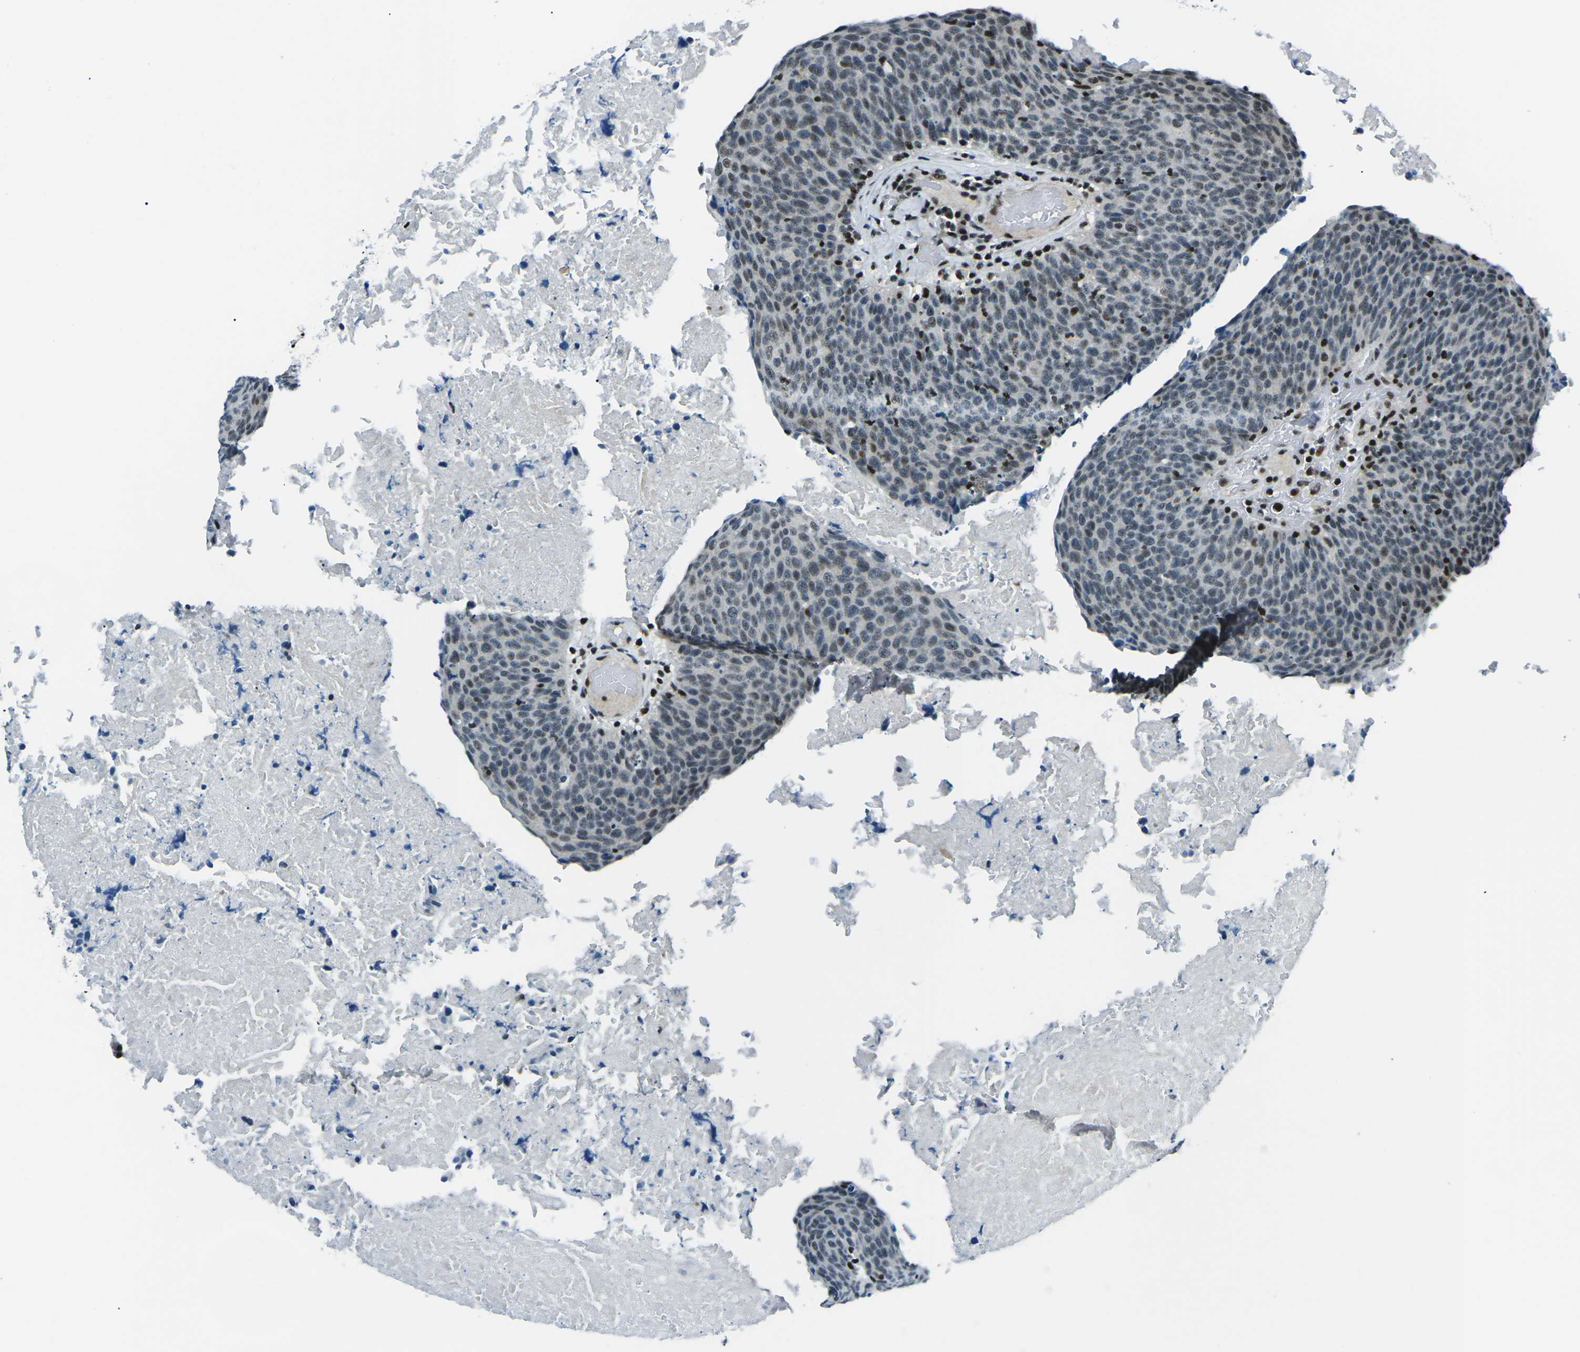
{"staining": {"intensity": "strong", "quantity": "25%-75%", "location": "nuclear"}, "tissue": "head and neck cancer", "cell_type": "Tumor cells", "image_type": "cancer", "snomed": [{"axis": "morphology", "description": "Squamous cell carcinoma, NOS"}, {"axis": "morphology", "description": "Squamous cell carcinoma, metastatic, NOS"}, {"axis": "topography", "description": "Lymph node"}, {"axis": "topography", "description": "Head-Neck"}], "caption": "Human head and neck cancer (squamous cell carcinoma) stained with a brown dye demonstrates strong nuclear positive positivity in about 25%-75% of tumor cells.", "gene": "RBL2", "patient": {"sex": "male", "age": 62}}